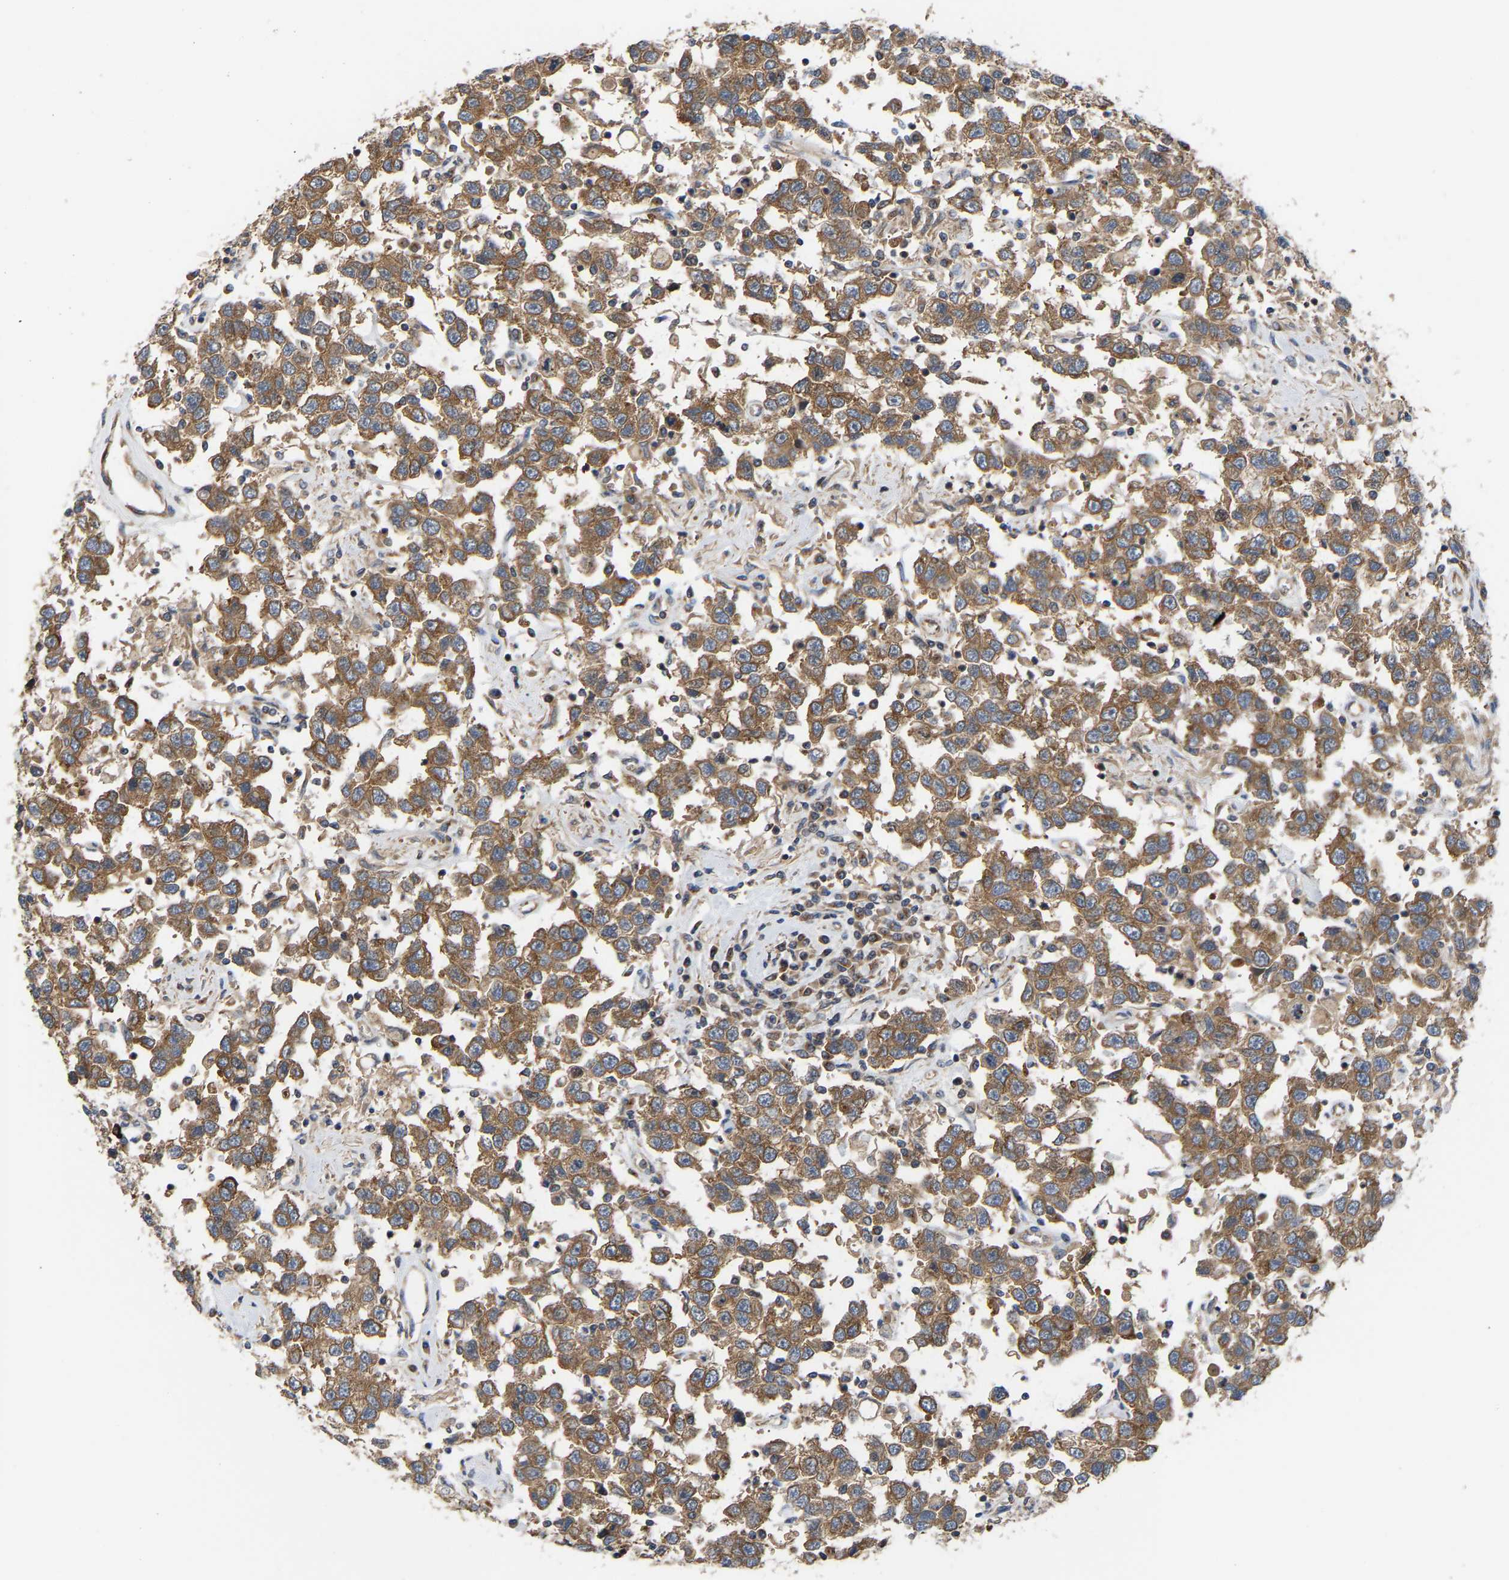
{"staining": {"intensity": "moderate", "quantity": ">75%", "location": "cytoplasmic/membranous"}, "tissue": "testis cancer", "cell_type": "Tumor cells", "image_type": "cancer", "snomed": [{"axis": "morphology", "description": "Seminoma, NOS"}, {"axis": "topography", "description": "Testis"}], "caption": "About >75% of tumor cells in human testis cancer (seminoma) show moderate cytoplasmic/membranous protein positivity as visualized by brown immunohistochemical staining.", "gene": "LAPTM4B", "patient": {"sex": "male", "age": 41}}